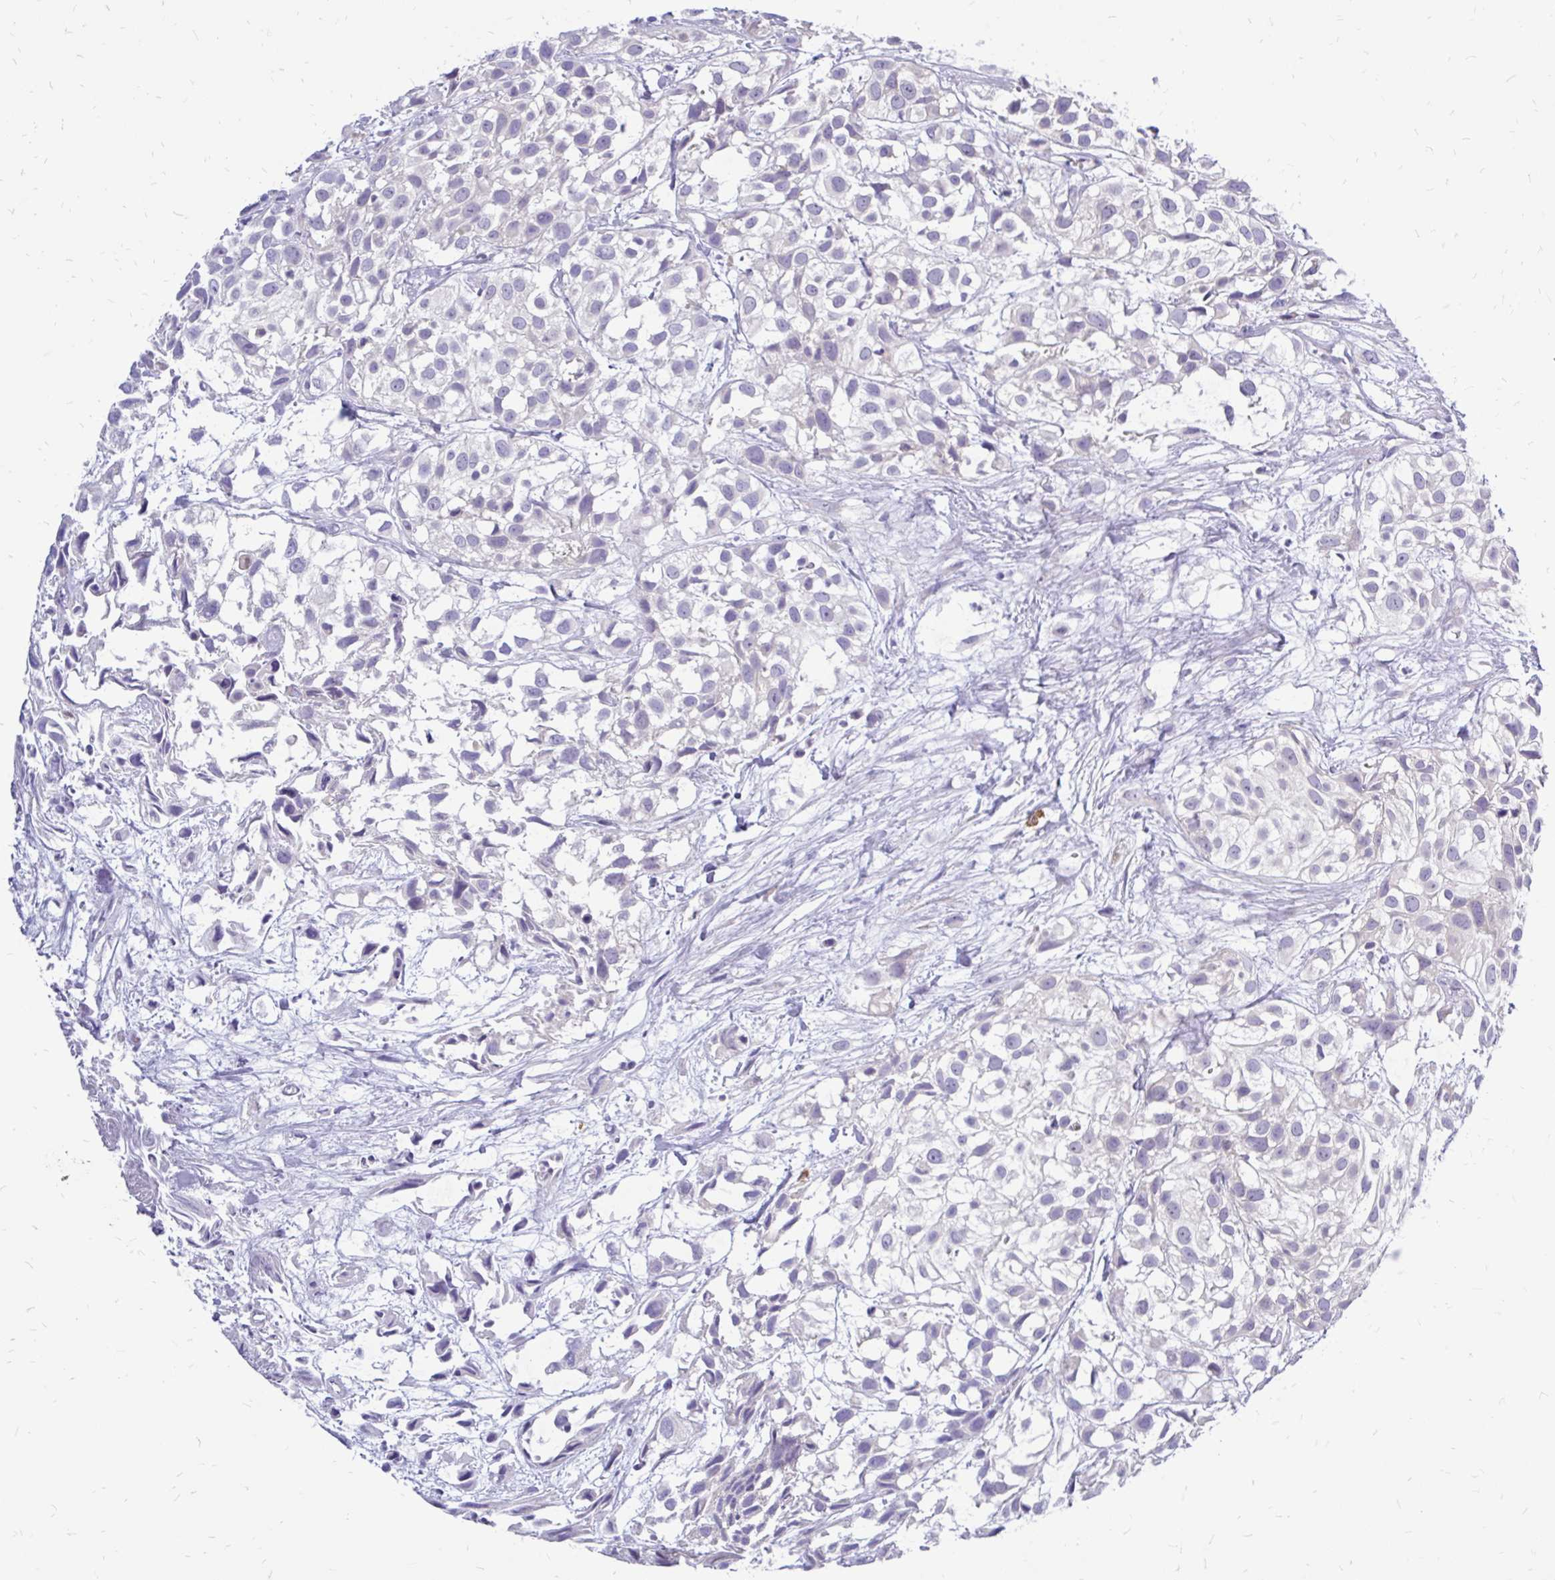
{"staining": {"intensity": "negative", "quantity": "none", "location": "none"}, "tissue": "urothelial cancer", "cell_type": "Tumor cells", "image_type": "cancer", "snomed": [{"axis": "morphology", "description": "Urothelial carcinoma, High grade"}, {"axis": "topography", "description": "Urinary bladder"}], "caption": "High magnification brightfield microscopy of urothelial cancer stained with DAB (brown) and counterstained with hematoxylin (blue): tumor cells show no significant positivity.", "gene": "MAP1LC3A", "patient": {"sex": "male", "age": 56}}